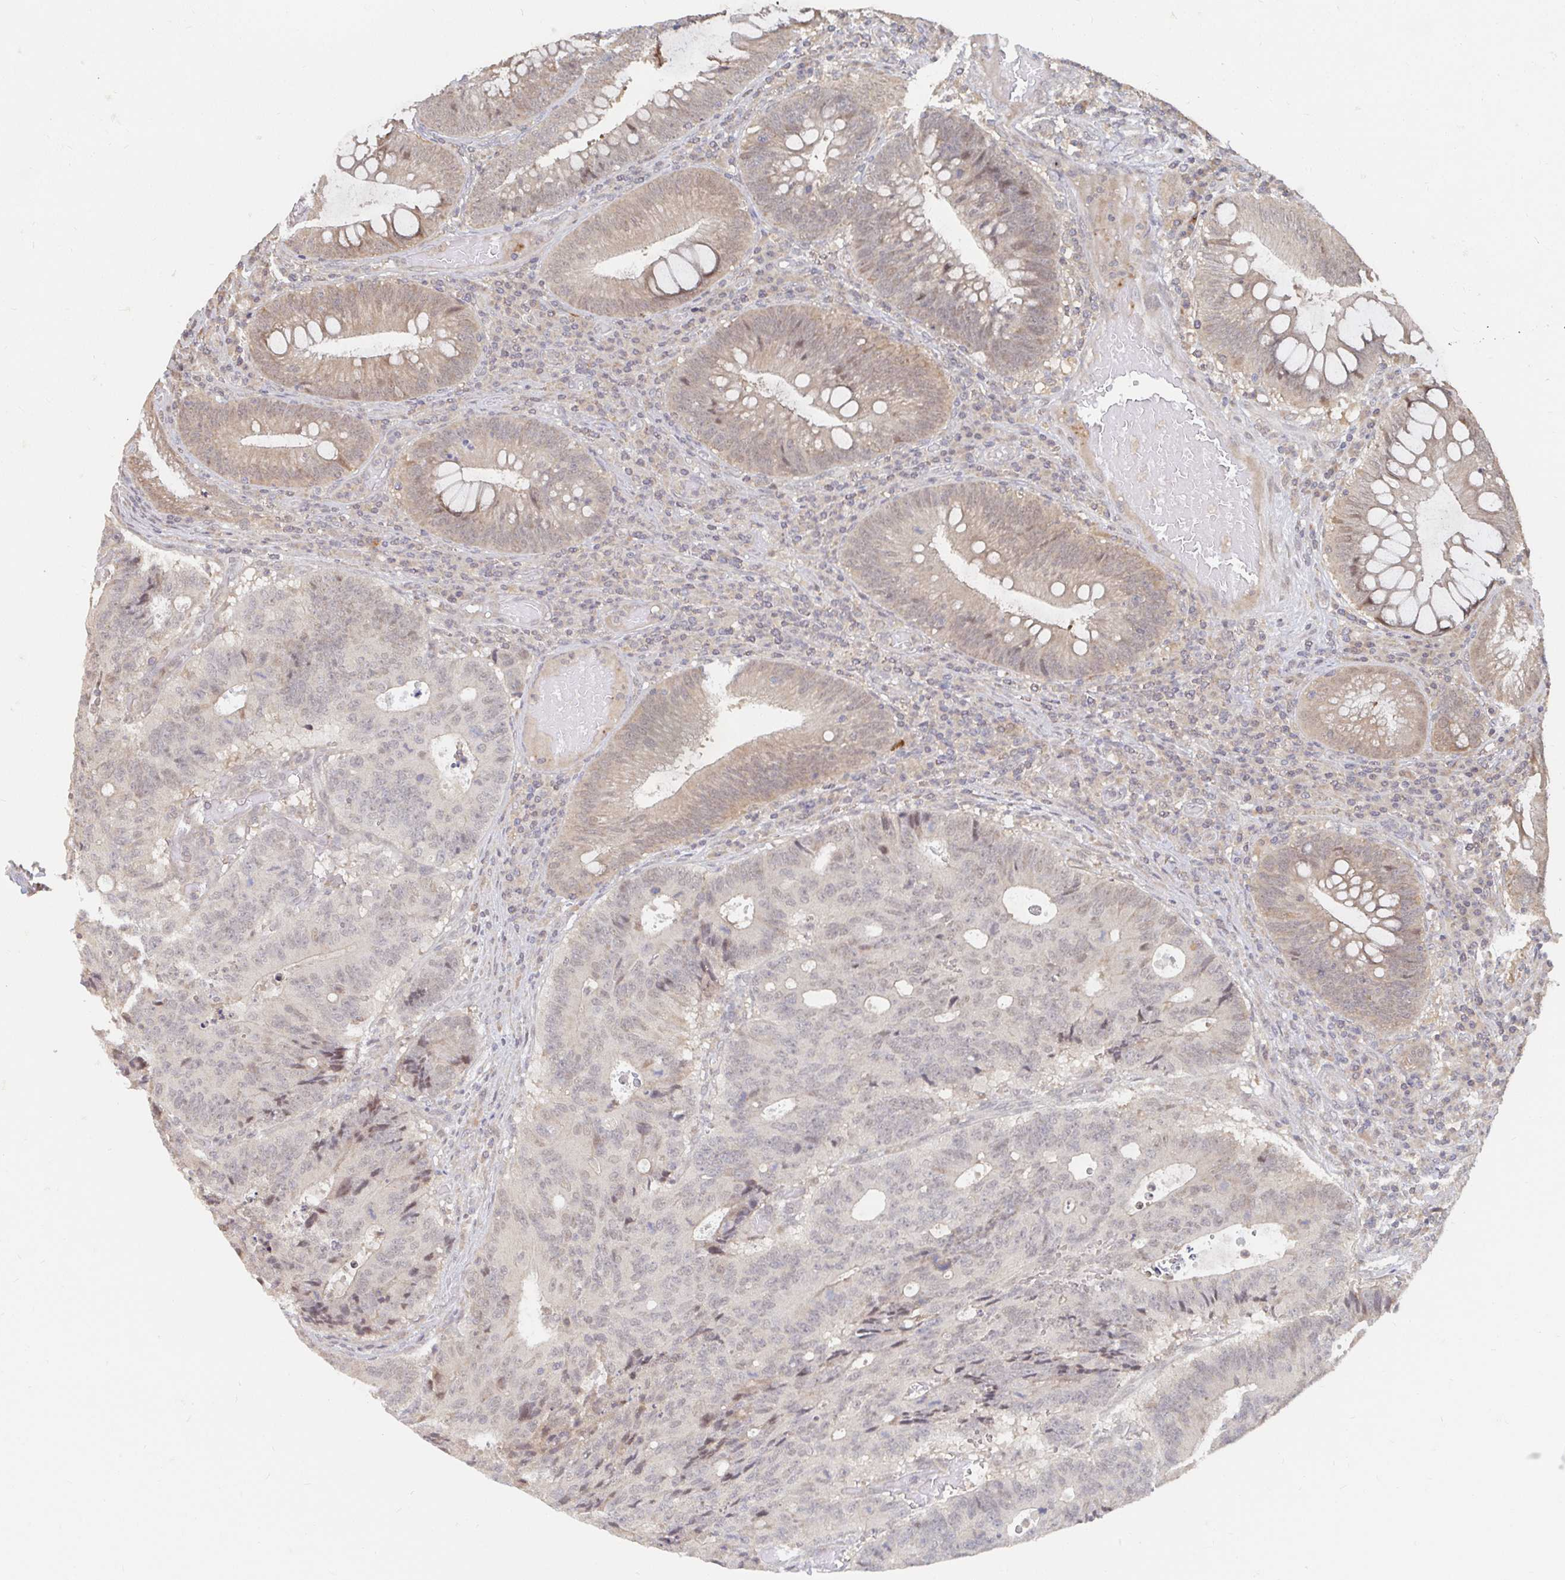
{"staining": {"intensity": "weak", "quantity": "<25%", "location": "nuclear"}, "tissue": "colorectal cancer", "cell_type": "Tumor cells", "image_type": "cancer", "snomed": [{"axis": "morphology", "description": "Adenocarcinoma, NOS"}, {"axis": "topography", "description": "Colon"}], "caption": "The immunohistochemistry photomicrograph has no significant expression in tumor cells of adenocarcinoma (colorectal) tissue.", "gene": "LRP5", "patient": {"sex": "male", "age": 62}}